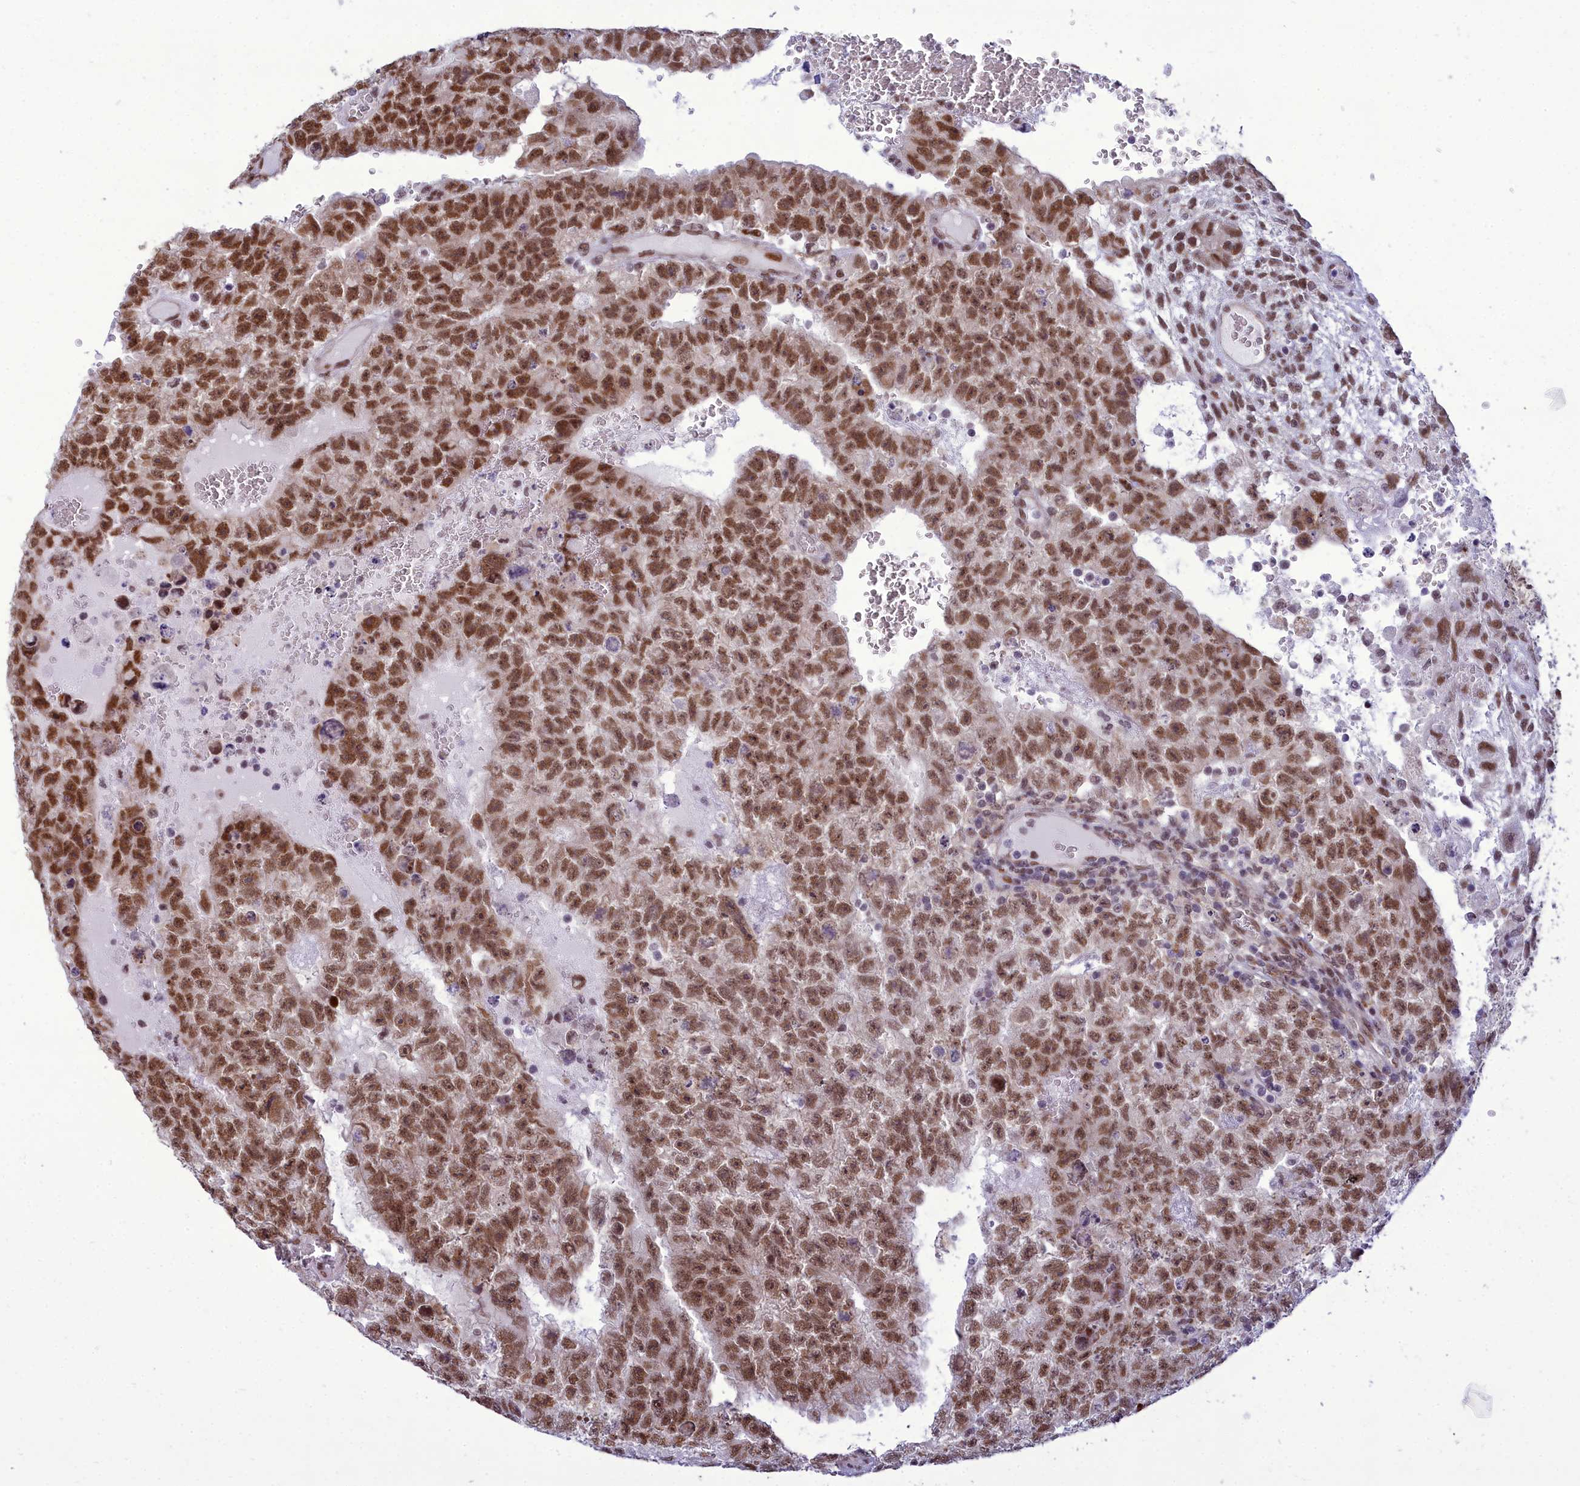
{"staining": {"intensity": "moderate", "quantity": ">75%", "location": "nuclear"}, "tissue": "testis cancer", "cell_type": "Tumor cells", "image_type": "cancer", "snomed": [{"axis": "morphology", "description": "Carcinoma, Embryonal, NOS"}, {"axis": "topography", "description": "Testis"}], "caption": "DAB (3,3'-diaminobenzidine) immunohistochemical staining of human embryonal carcinoma (testis) exhibits moderate nuclear protein staining in approximately >75% of tumor cells.", "gene": "CEACAM19", "patient": {"sex": "male", "age": 26}}